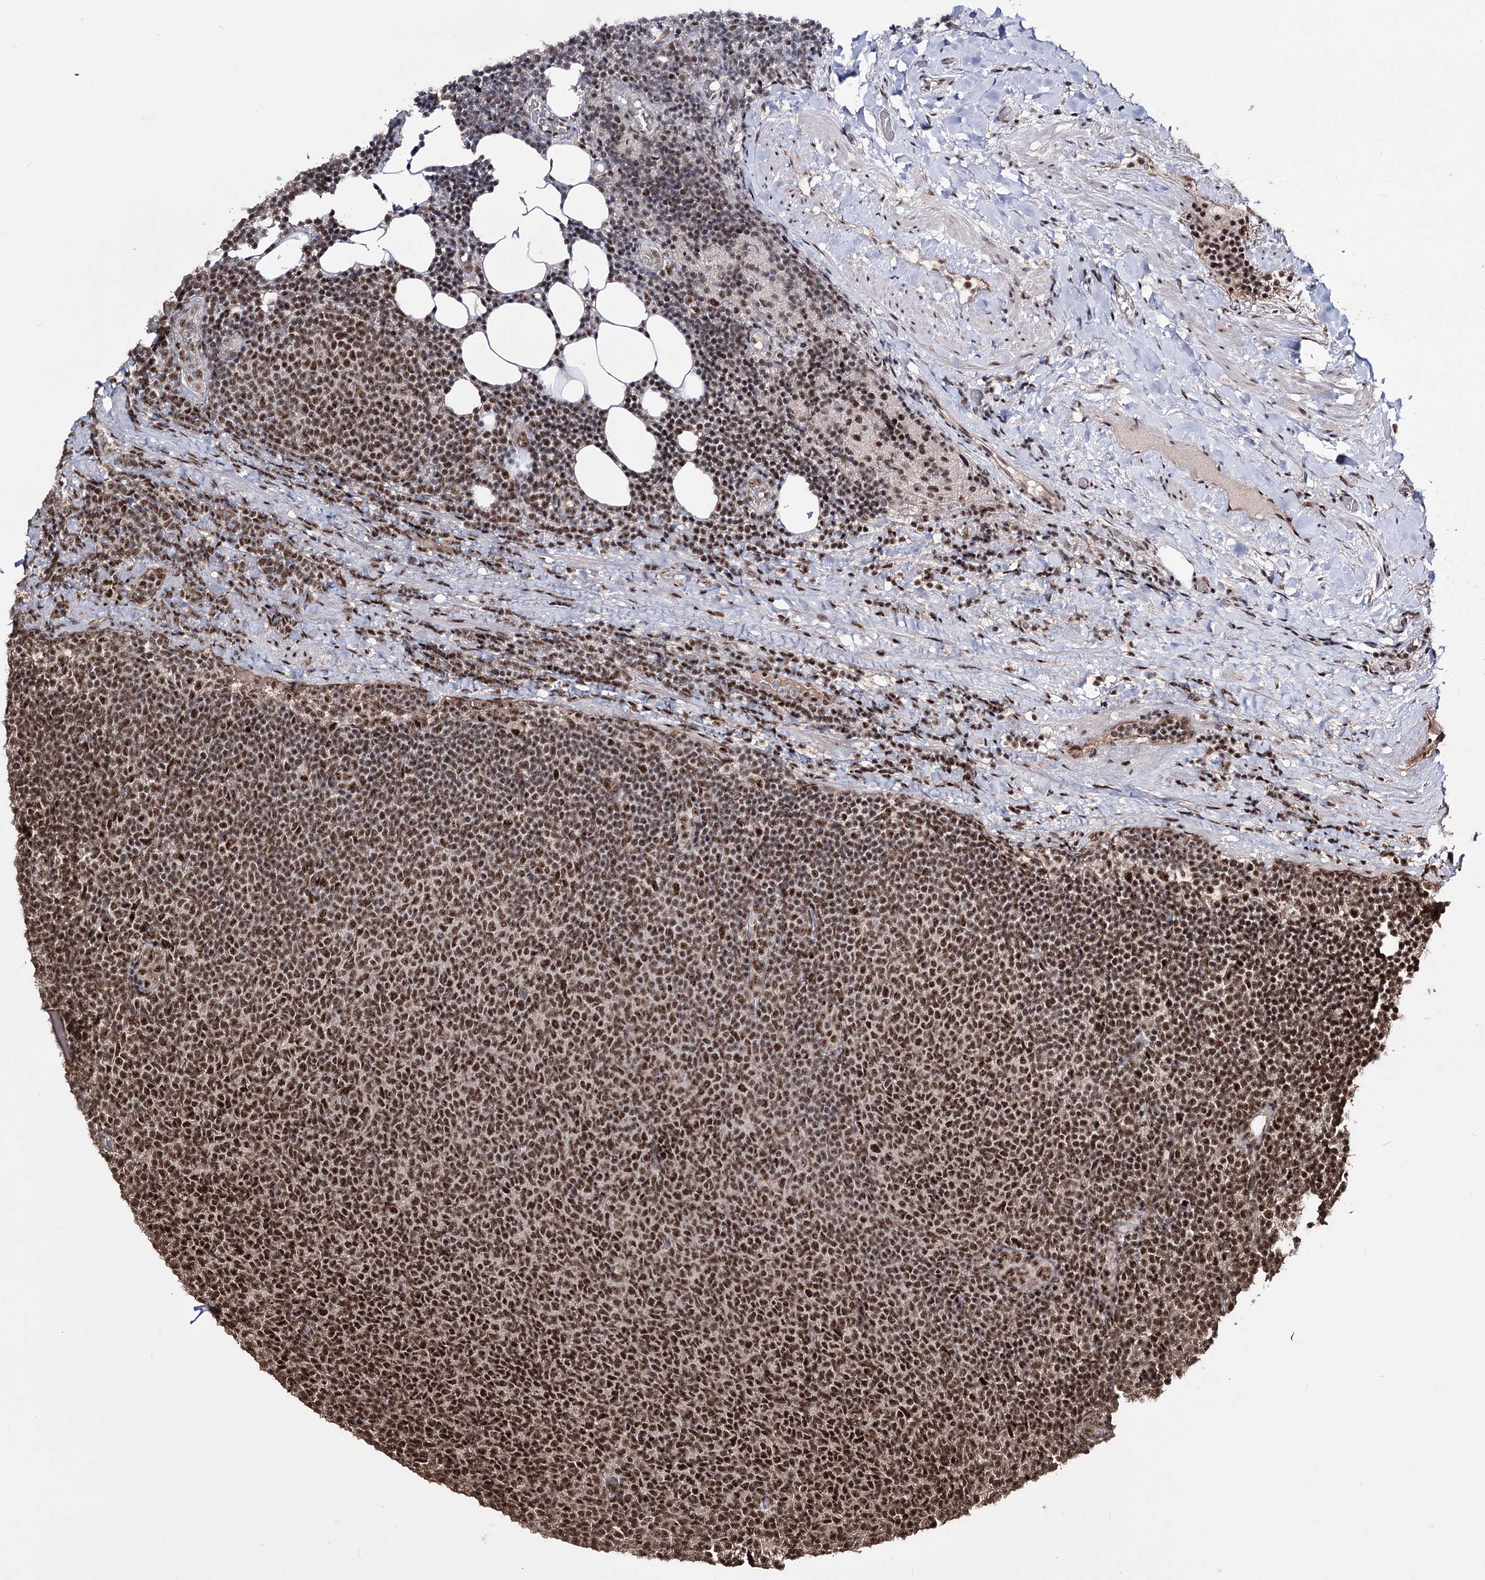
{"staining": {"intensity": "strong", "quantity": ">75%", "location": "nuclear"}, "tissue": "lymphoma", "cell_type": "Tumor cells", "image_type": "cancer", "snomed": [{"axis": "morphology", "description": "Malignant lymphoma, non-Hodgkin's type, Low grade"}, {"axis": "topography", "description": "Lymph node"}], "caption": "Protein analysis of malignant lymphoma, non-Hodgkin's type (low-grade) tissue shows strong nuclear expression in about >75% of tumor cells. The staining was performed using DAB (3,3'-diaminobenzidine), with brown indicating positive protein expression. Nuclei are stained blue with hematoxylin.", "gene": "PRPF40A", "patient": {"sex": "male", "age": 66}}